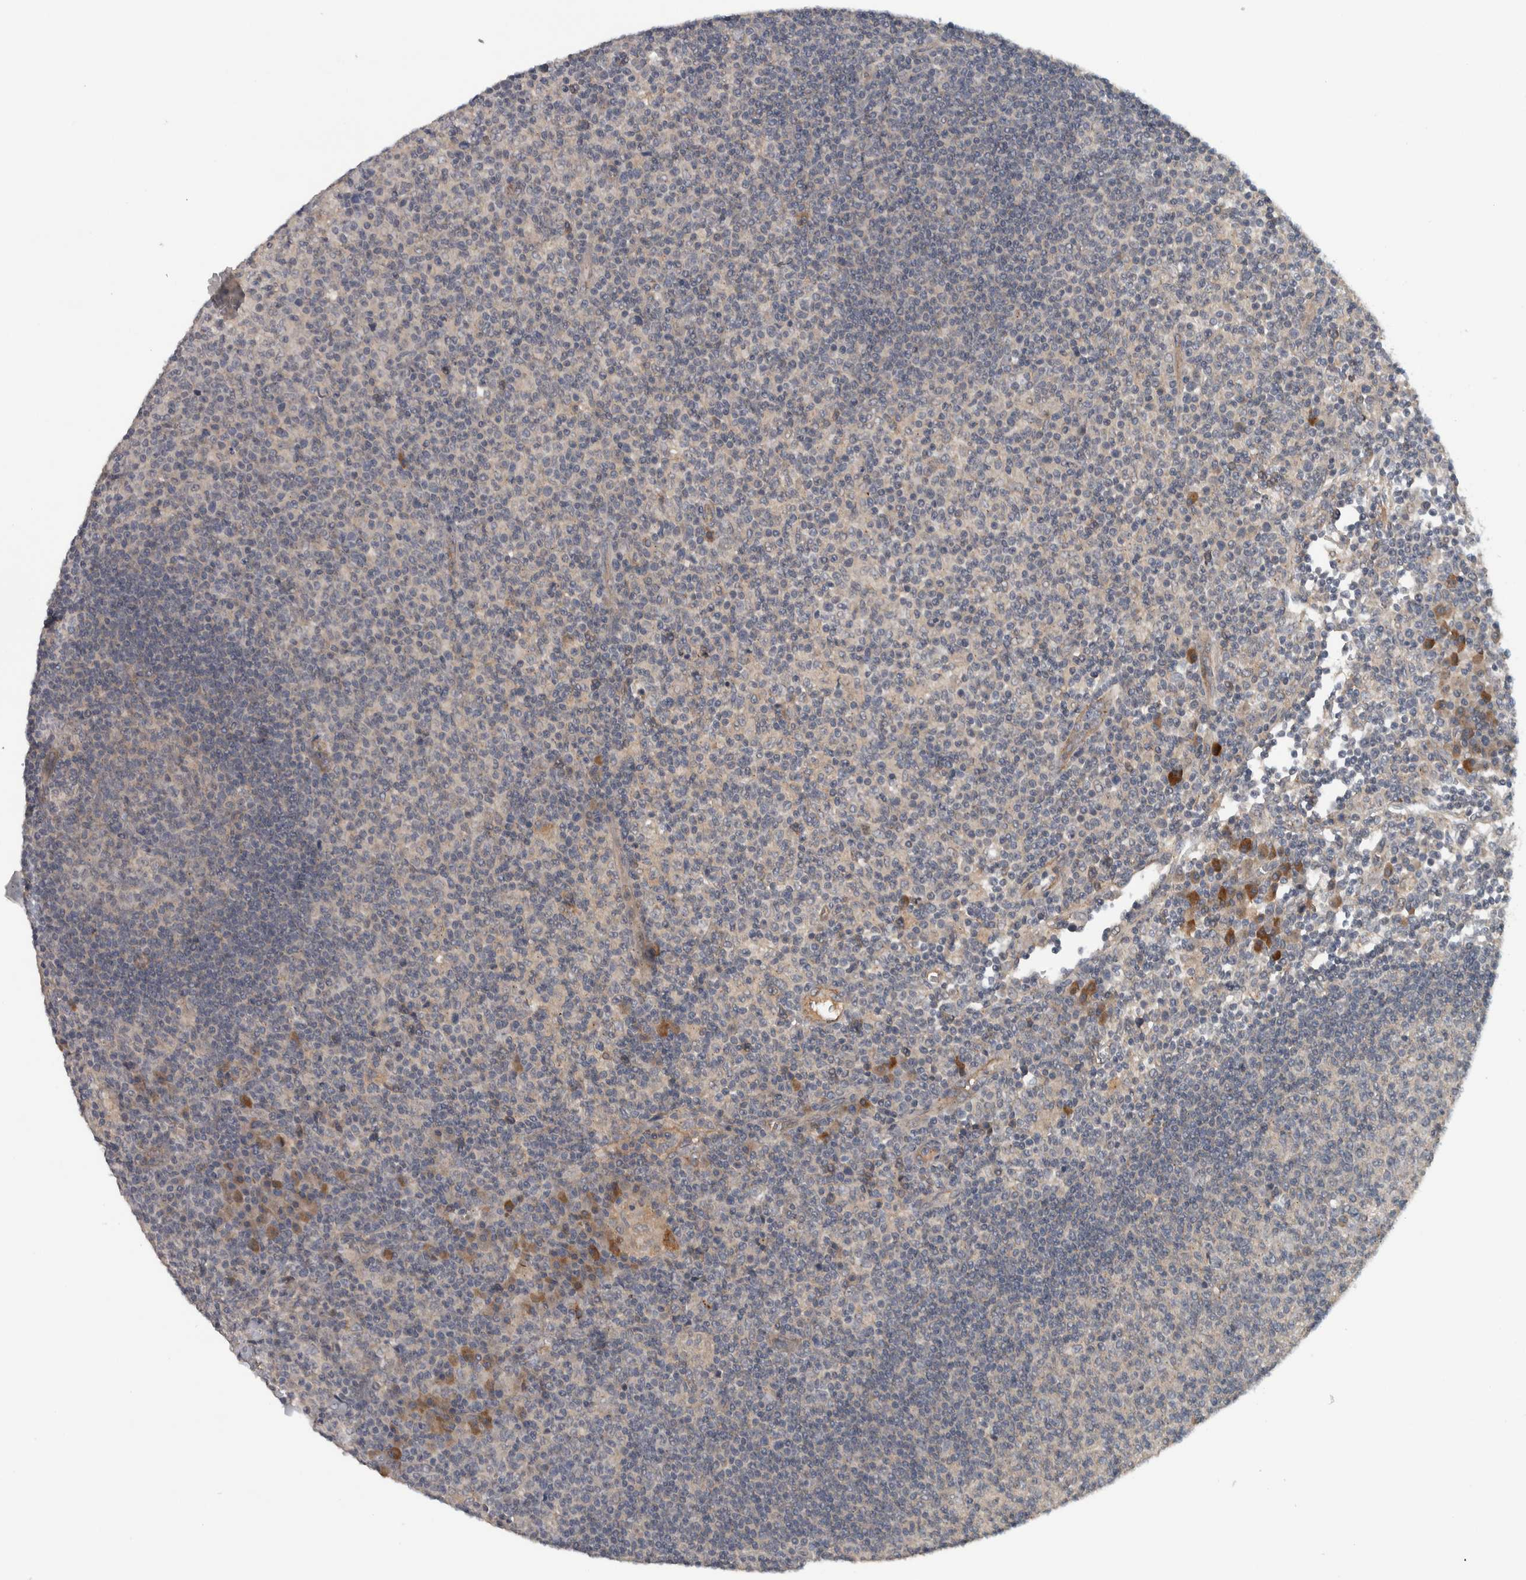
{"staining": {"intensity": "weak", "quantity": "<25%", "location": "cytoplasmic/membranous"}, "tissue": "lymph node", "cell_type": "Germinal center cells", "image_type": "normal", "snomed": [{"axis": "morphology", "description": "Normal tissue, NOS"}, {"axis": "morphology", "description": "Inflammation, NOS"}, {"axis": "topography", "description": "Lymph node"}], "caption": "Immunohistochemistry (IHC) histopathology image of normal lymph node stained for a protein (brown), which displays no positivity in germinal center cells.", "gene": "LBHD1", "patient": {"sex": "male", "age": 55}}